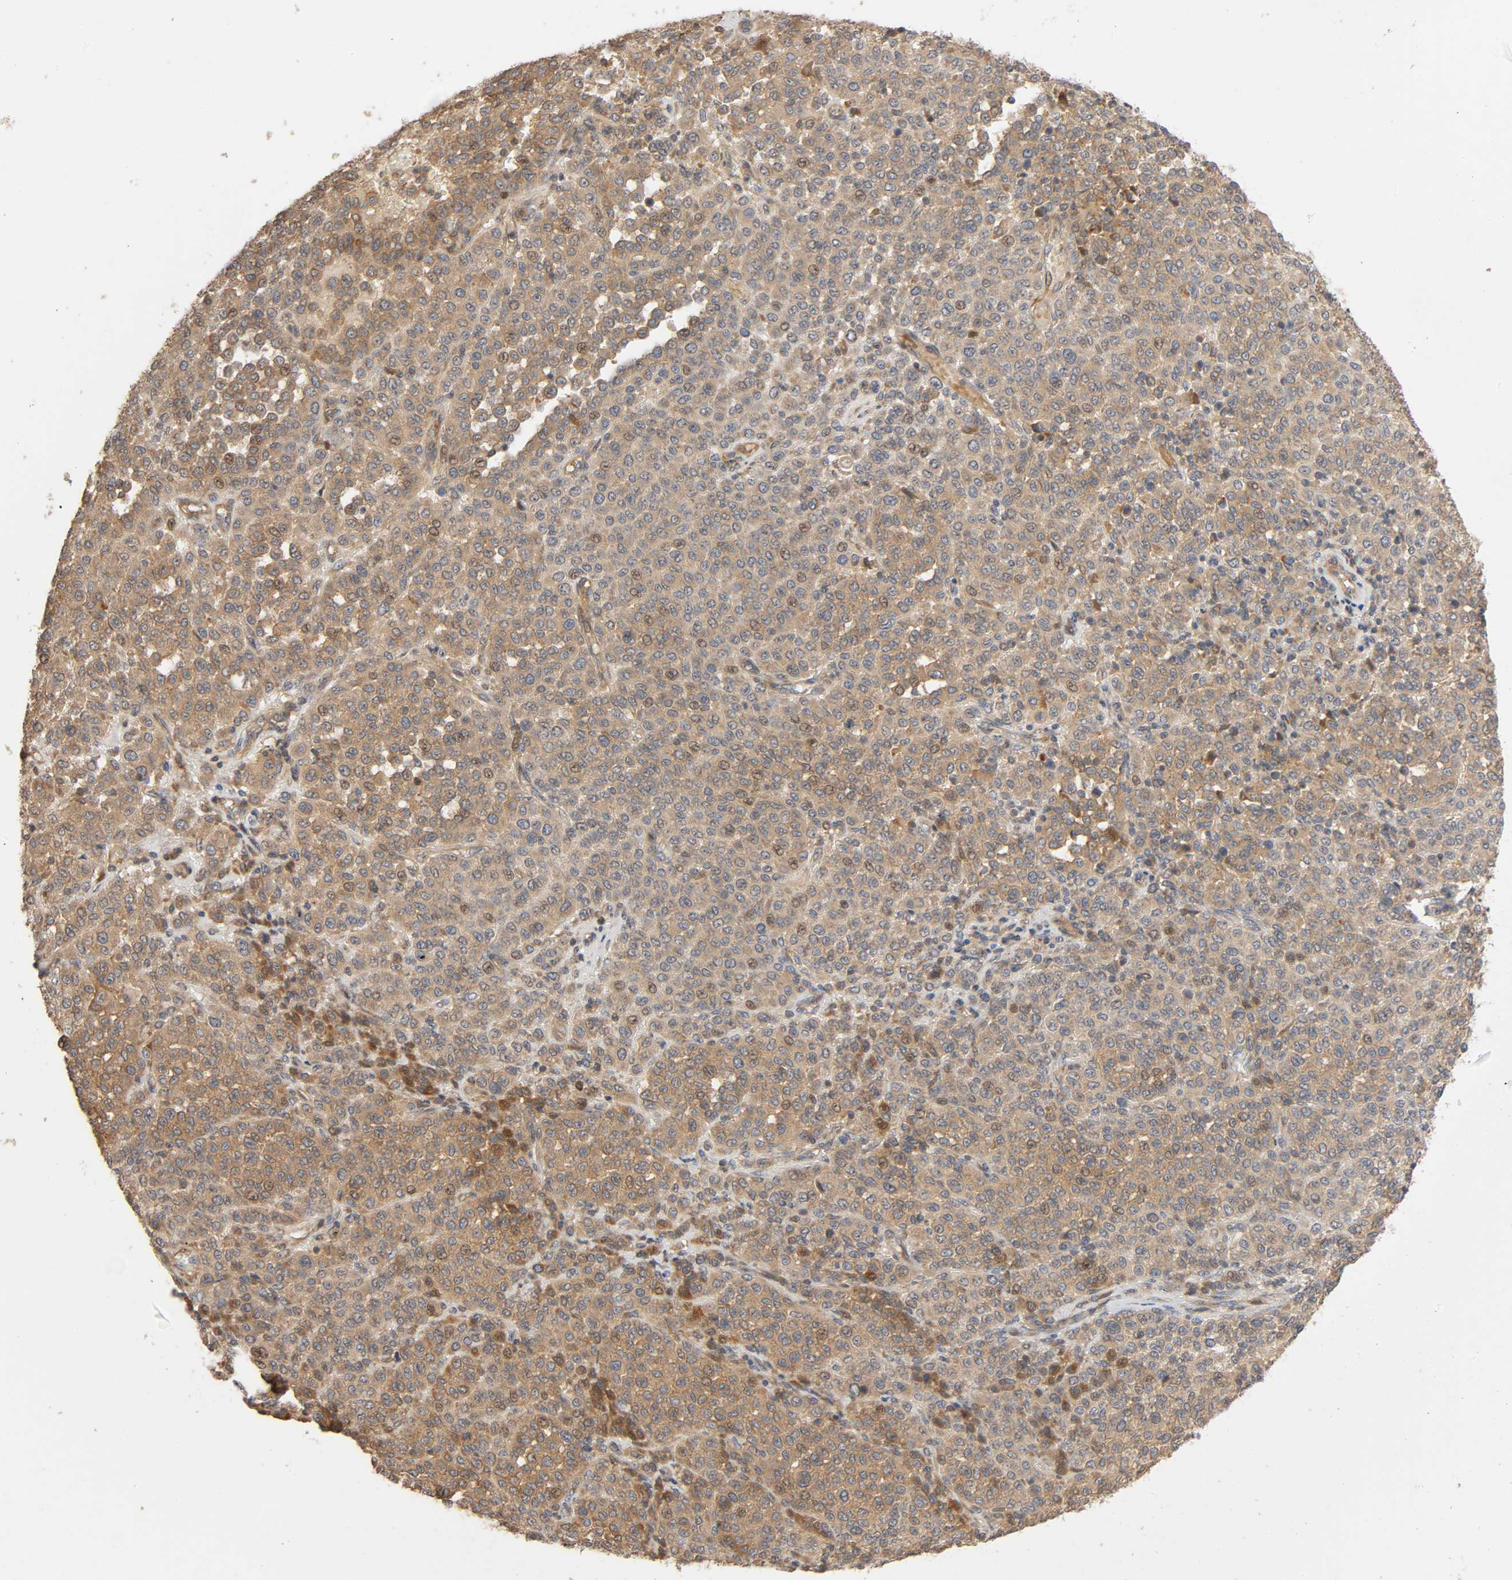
{"staining": {"intensity": "moderate", "quantity": "<25%", "location": "cytoplasmic/membranous,nuclear"}, "tissue": "melanoma", "cell_type": "Tumor cells", "image_type": "cancer", "snomed": [{"axis": "morphology", "description": "Malignant melanoma, Metastatic site"}, {"axis": "topography", "description": "Pancreas"}], "caption": "Protein staining by immunohistochemistry (IHC) exhibits moderate cytoplasmic/membranous and nuclear expression in about <25% of tumor cells in melanoma.", "gene": "SGSM1", "patient": {"sex": "female", "age": 30}}